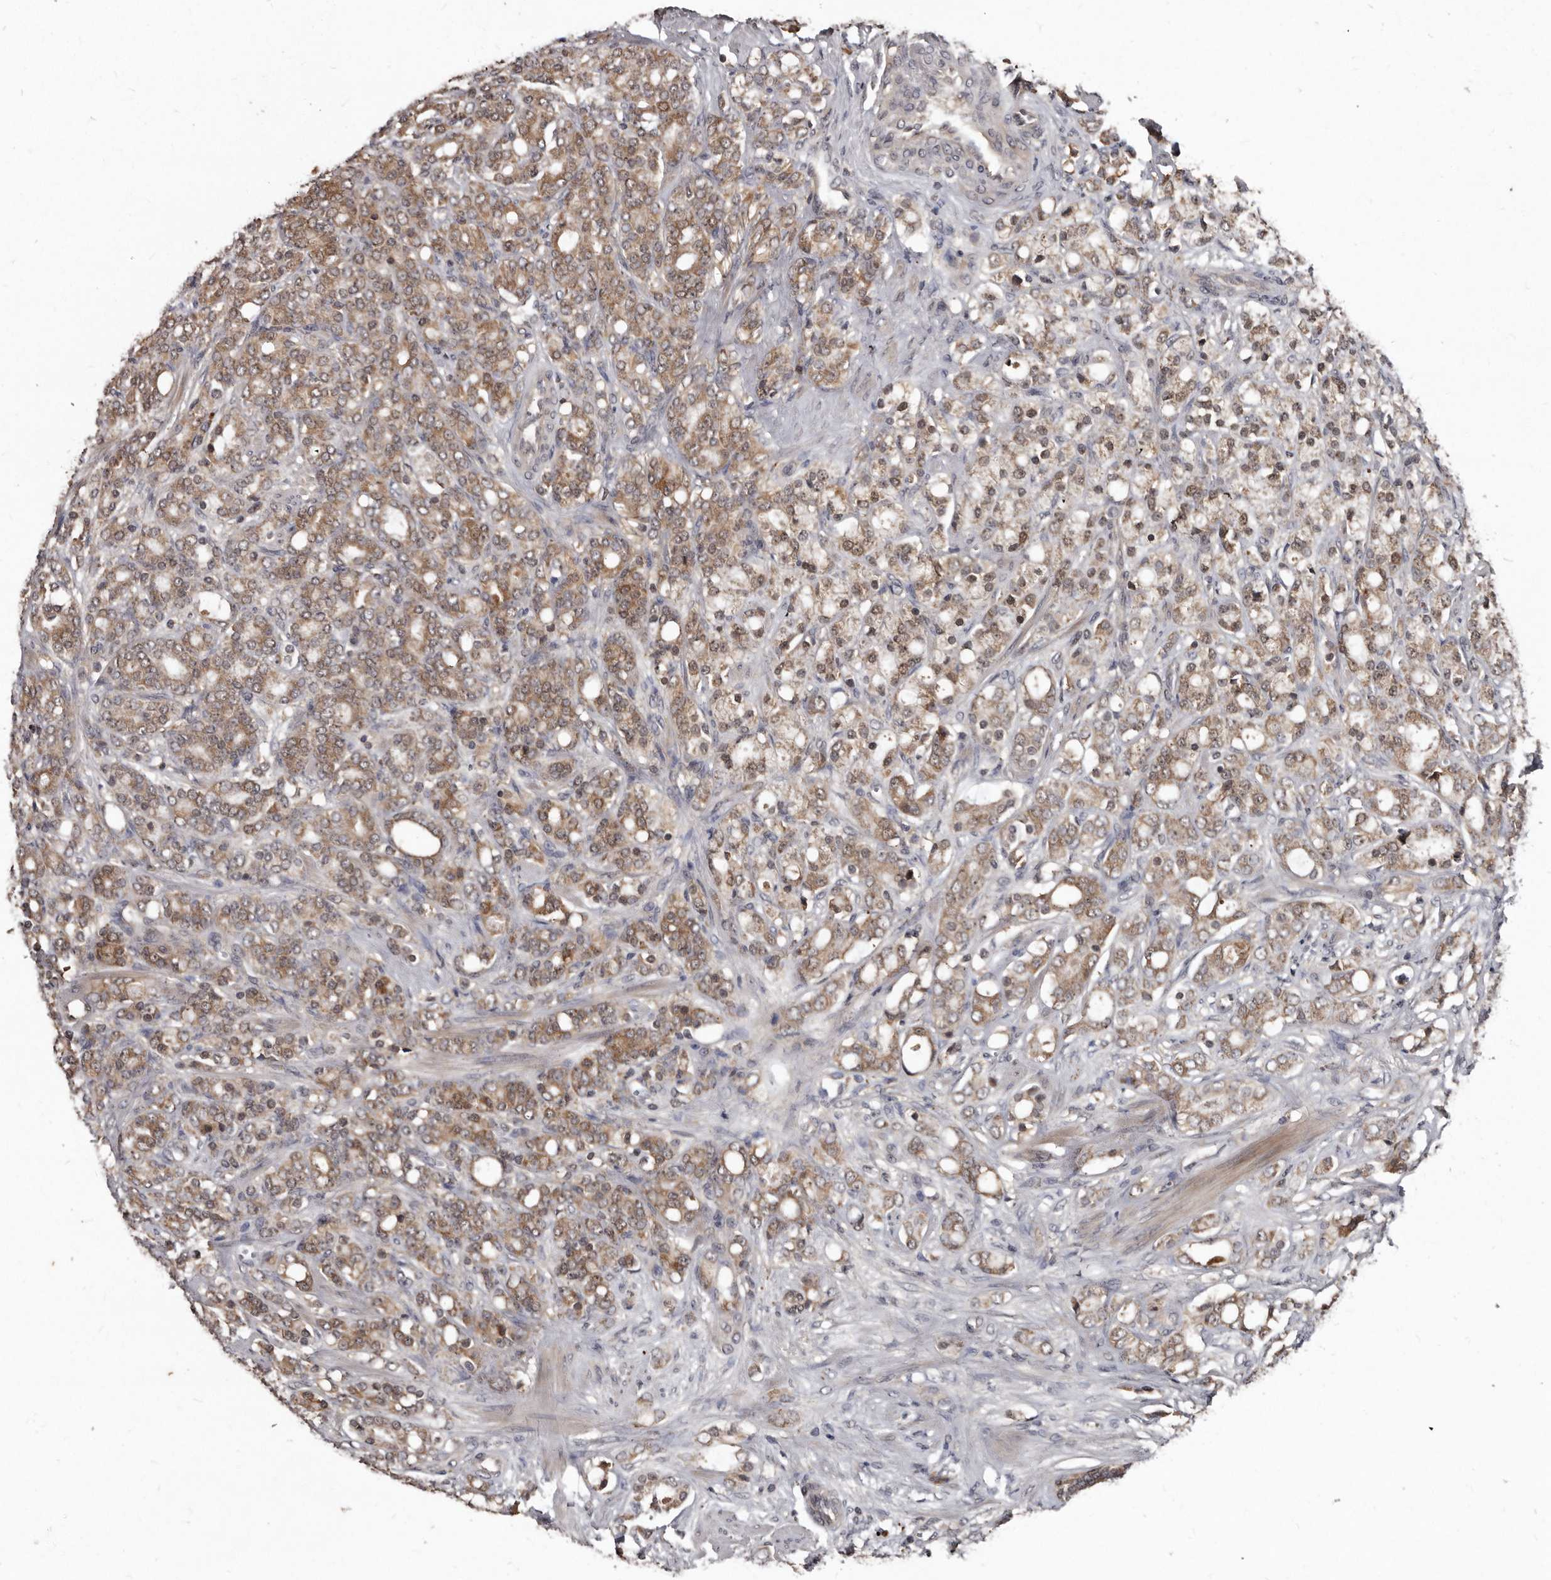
{"staining": {"intensity": "moderate", "quantity": ">75%", "location": "cytoplasmic/membranous"}, "tissue": "prostate cancer", "cell_type": "Tumor cells", "image_type": "cancer", "snomed": [{"axis": "morphology", "description": "Adenocarcinoma, High grade"}, {"axis": "topography", "description": "Prostate"}], "caption": "Protein analysis of prostate adenocarcinoma (high-grade) tissue demonstrates moderate cytoplasmic/membranous staining in about >75% of tumor cells. The staining was performed using DAB to visualize the protein expression in brown, while the nuclei were stained in blue with hematoxylin (Magnification: 20x).", "gene": "PMVK", "patient": {"sex": "male", "age": 62}}